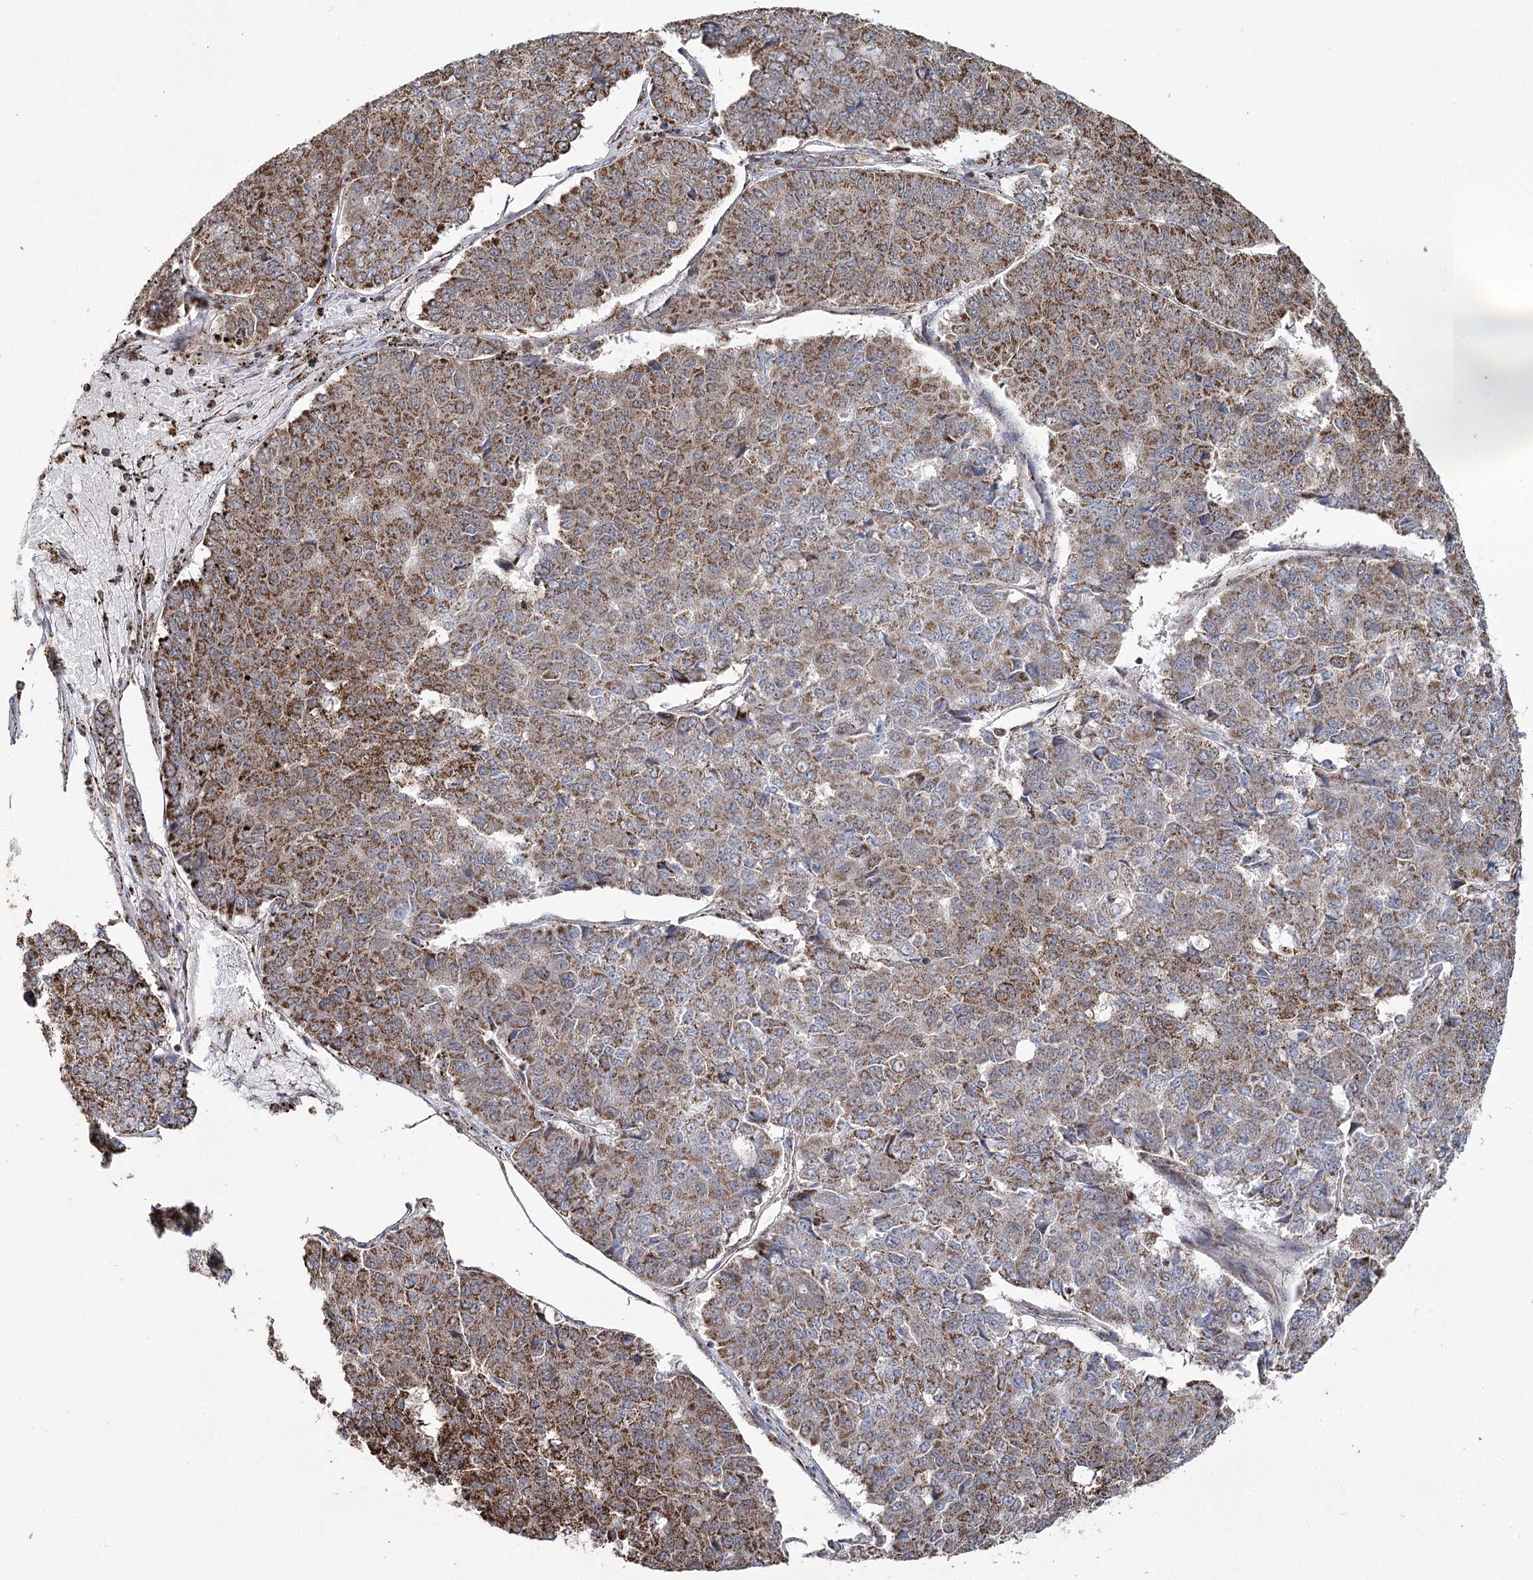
{"staining": {"intensity": "strong", "quantity": "25%-75%", "location": "cytoplasmic/membranous"}, "tissue": "pancreatic cancer", "cell_type": "Tumor cells", "image_type": "cancer", "snomed": [{"axis": "morphology", "description": "Adenocarcinoma, NOS"}, {"axis": "topography", "description": "Pancreas"}], "caption": "Pancreatic adenocarcinoma stained with a brown dye demonstrates strong cytoplasmic/membranous positive staining in approximately 25%-75% of tumor cells.", "gene": "RANBP3L", "patient": {"sex": "male", "age": 50}}